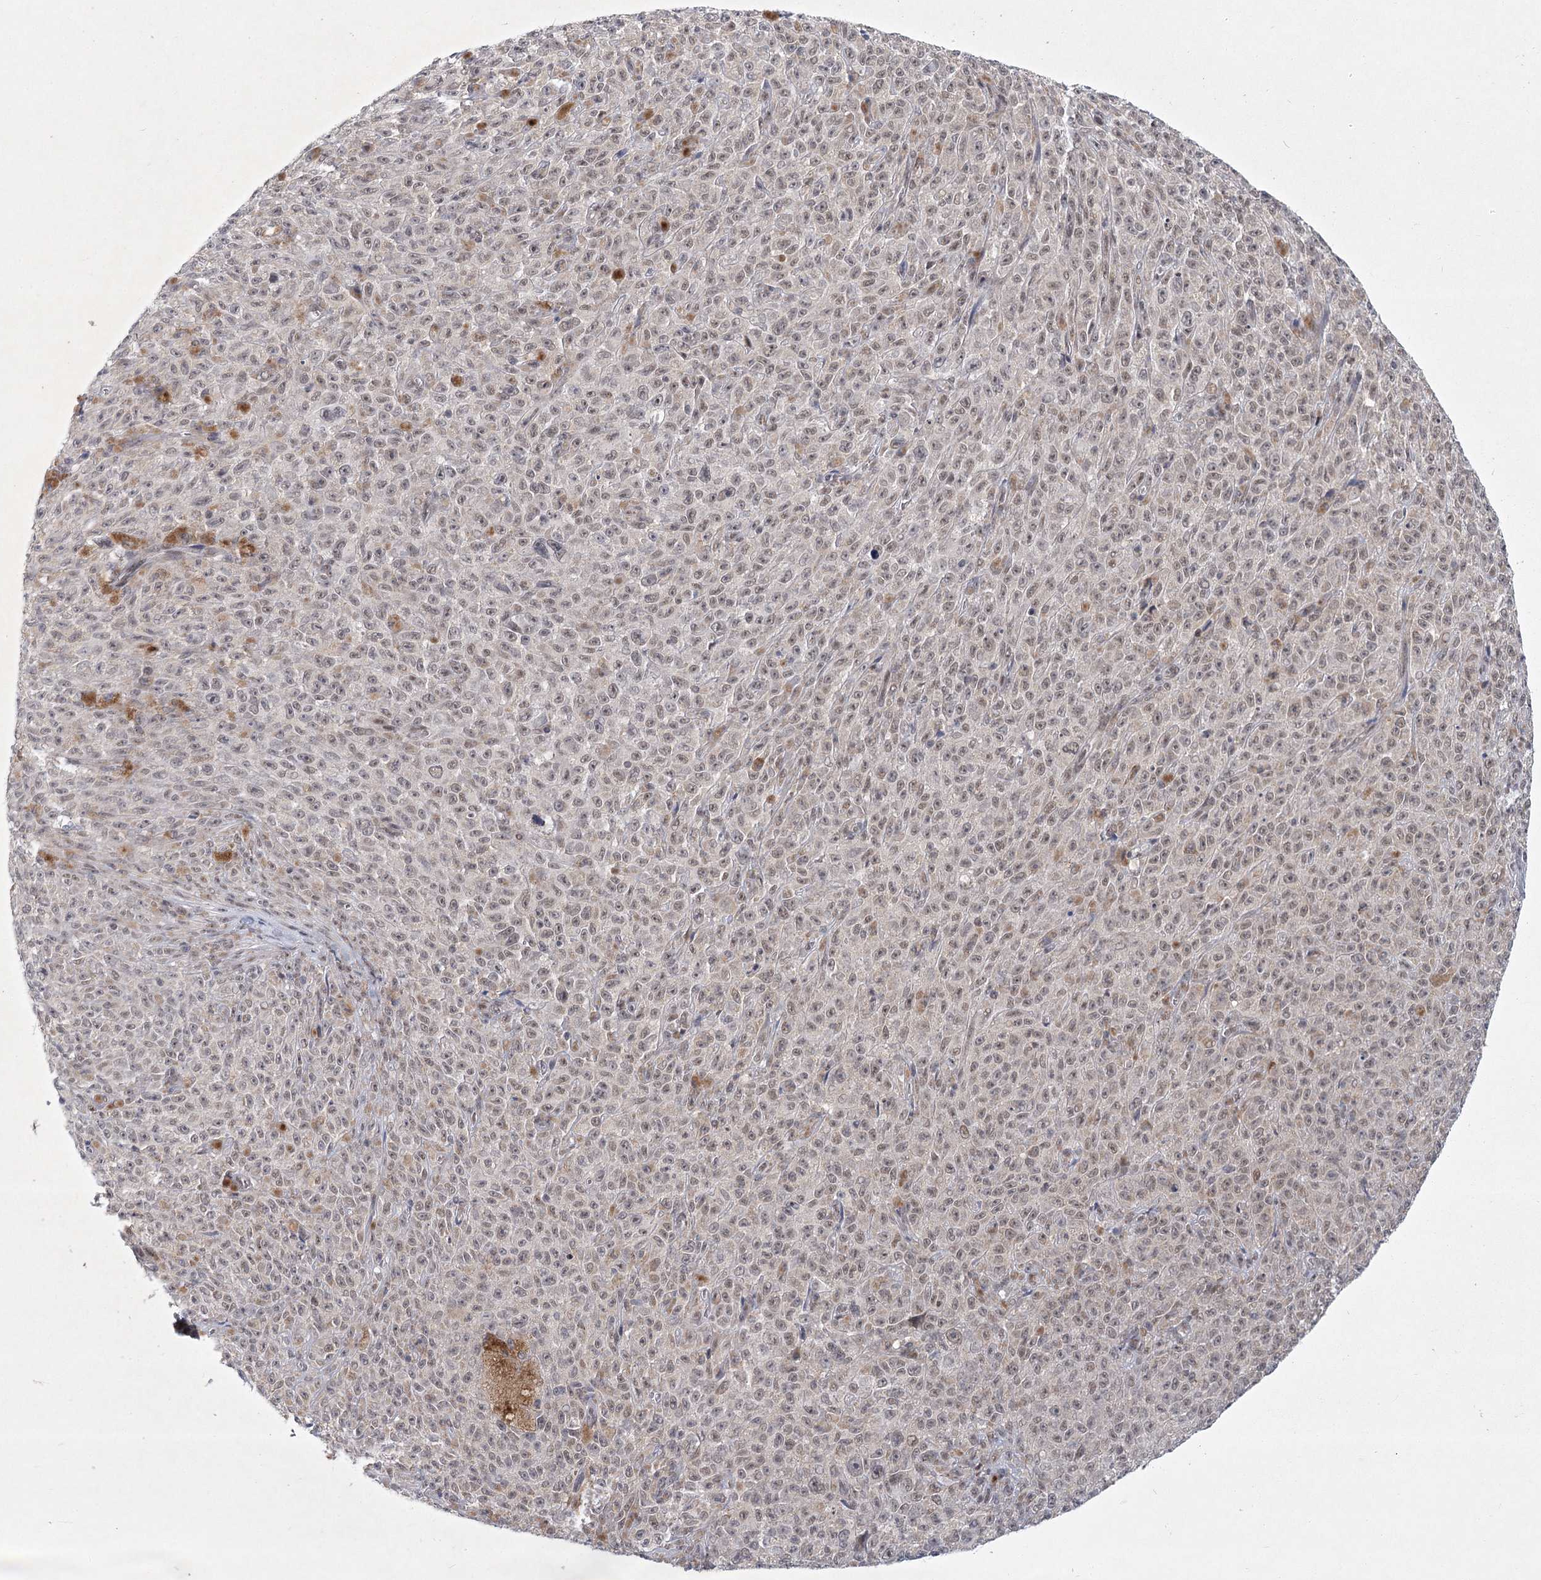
{"staining": {"intensity": "weak", "quantity": ">75%", "location": "nuclear"}, "tissue": "melanoma", "cell_type": "Tumor cells", "image_type": "cancer", "snomed": [{"axis": "morphology", "description": "Malignant melanoma, NOS"}, {"axis": "topography", "description": "Skin"}], "caption": "Malignant melanoma stained with a brown dye demonstrates weak nuclear positive expression in approximately >75% of tumor cells.", "gene": "CIB4", "patient": {"sex": "female", "age": 82}}